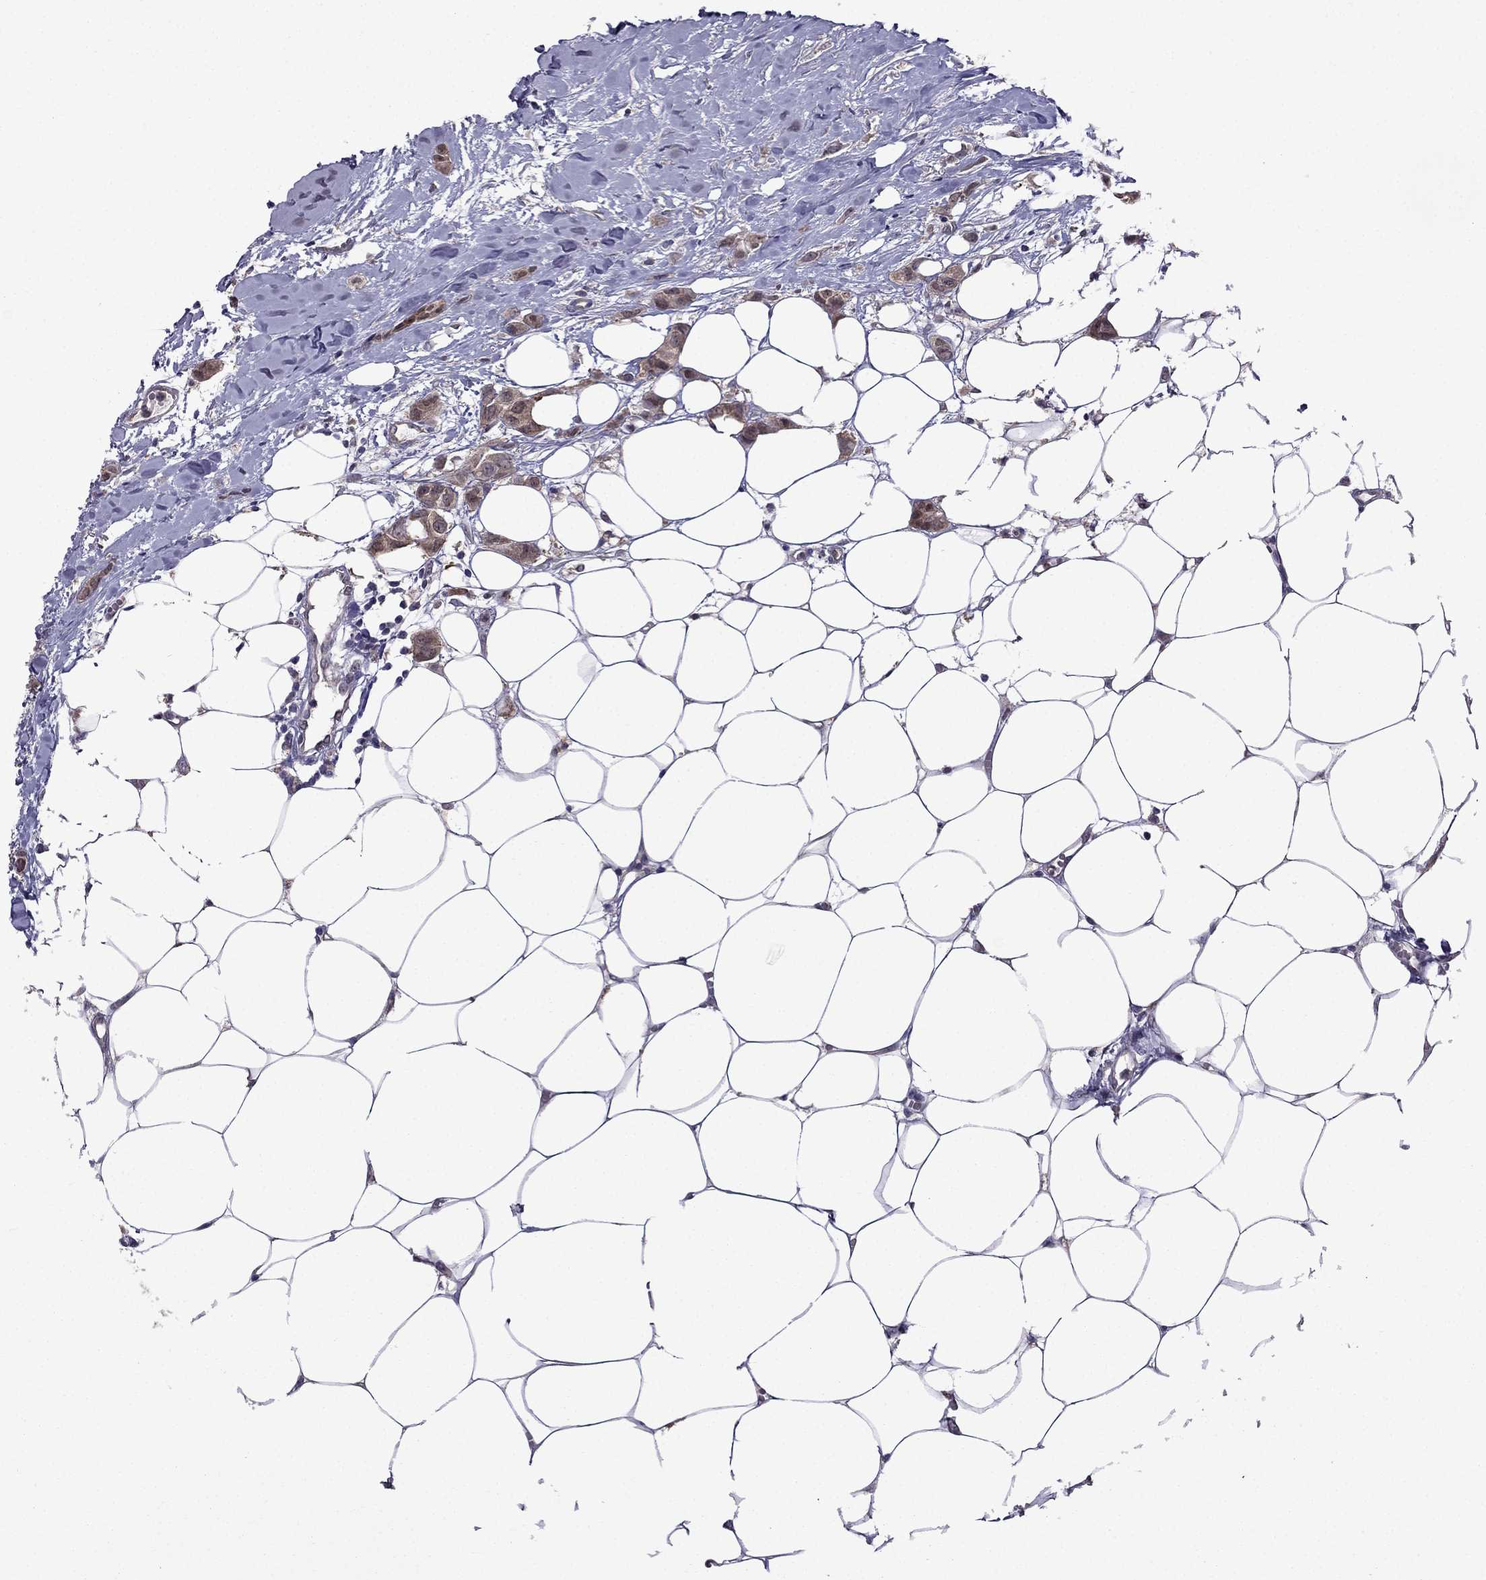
{"staining": {"intensity": "moderate", "quantity": "25%-75%", "location": "cytoplasmic/membranous"}, "tissue": "breast cancer", "cell_type": "Tumor cells", "image_type": "cancer", "snomed": [{"axis": "morphology", "description": "Duct carcinoma"}, {"axis": "topography", "description": "Breast"}], "caption": "DAB immunohistochemical staining of human breast cancer (infiltrating ductal carcinoma) demonstrates moderate cytoplasmic/membranous protein staining in approximately 25%-75% of tumor cells.", "gene": "CDK5", "patient": {"sex": "female", "age": 85}}